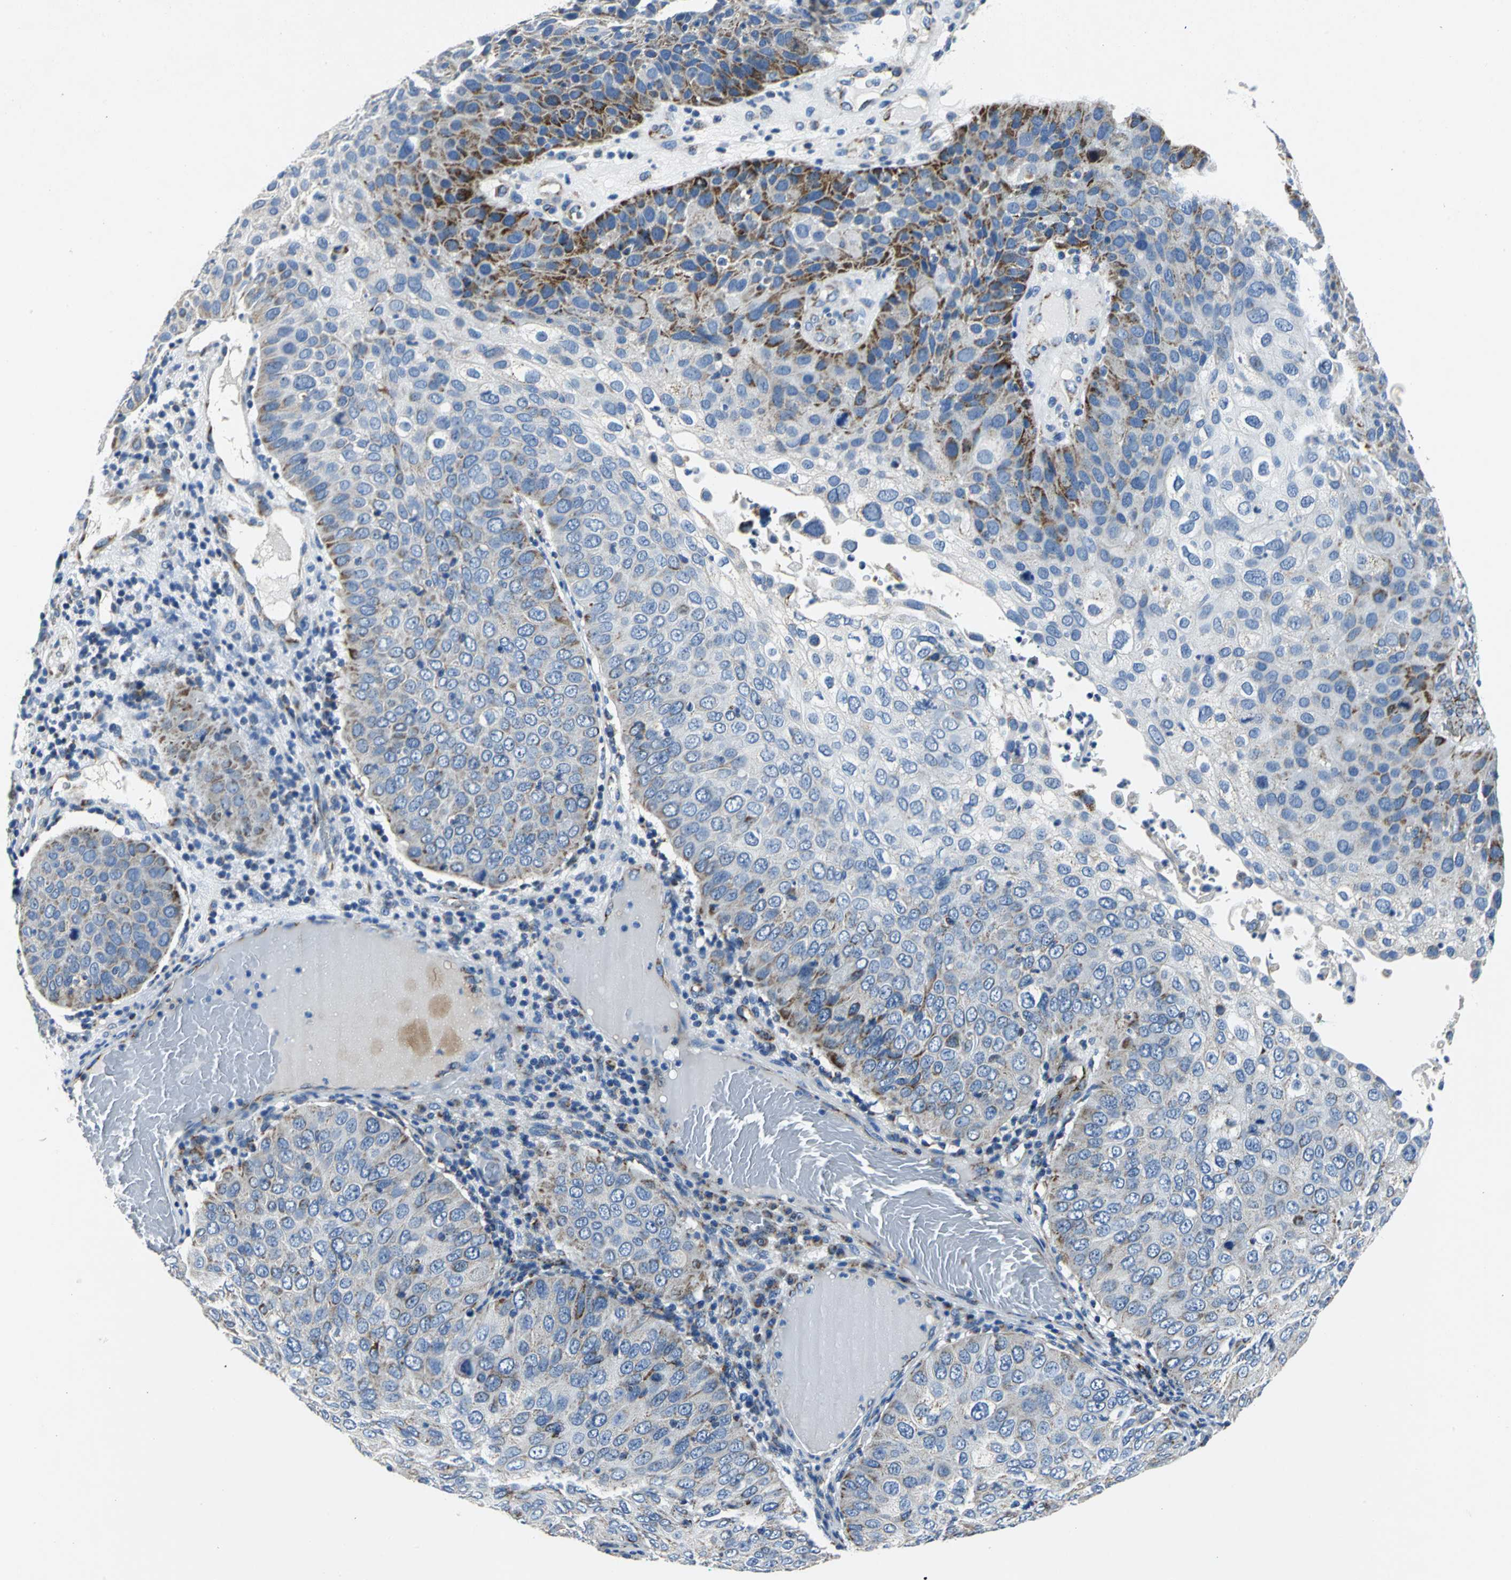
{"staining": {"intensity": "weak", "quantity": "25%-75%", "location": "cytoplasmic/membranous"}, "tissue": "skin cancer", "cell_type": "Tumor cells", "image_type": "cancer", "snomed": [{"axis": "morphology", "description": "Squamous cell carcinoma, NOS"}, {"axis": "topography", "description": "Skin"}], "caption": "A low amount of weak cytoplasmic/membranous staining is present in about 25%-75% of tumor cells in squamous cell carcinoma (skin) tissue.", "gene": "IFI6", "patient": {"sex": "male", "age": 87}}